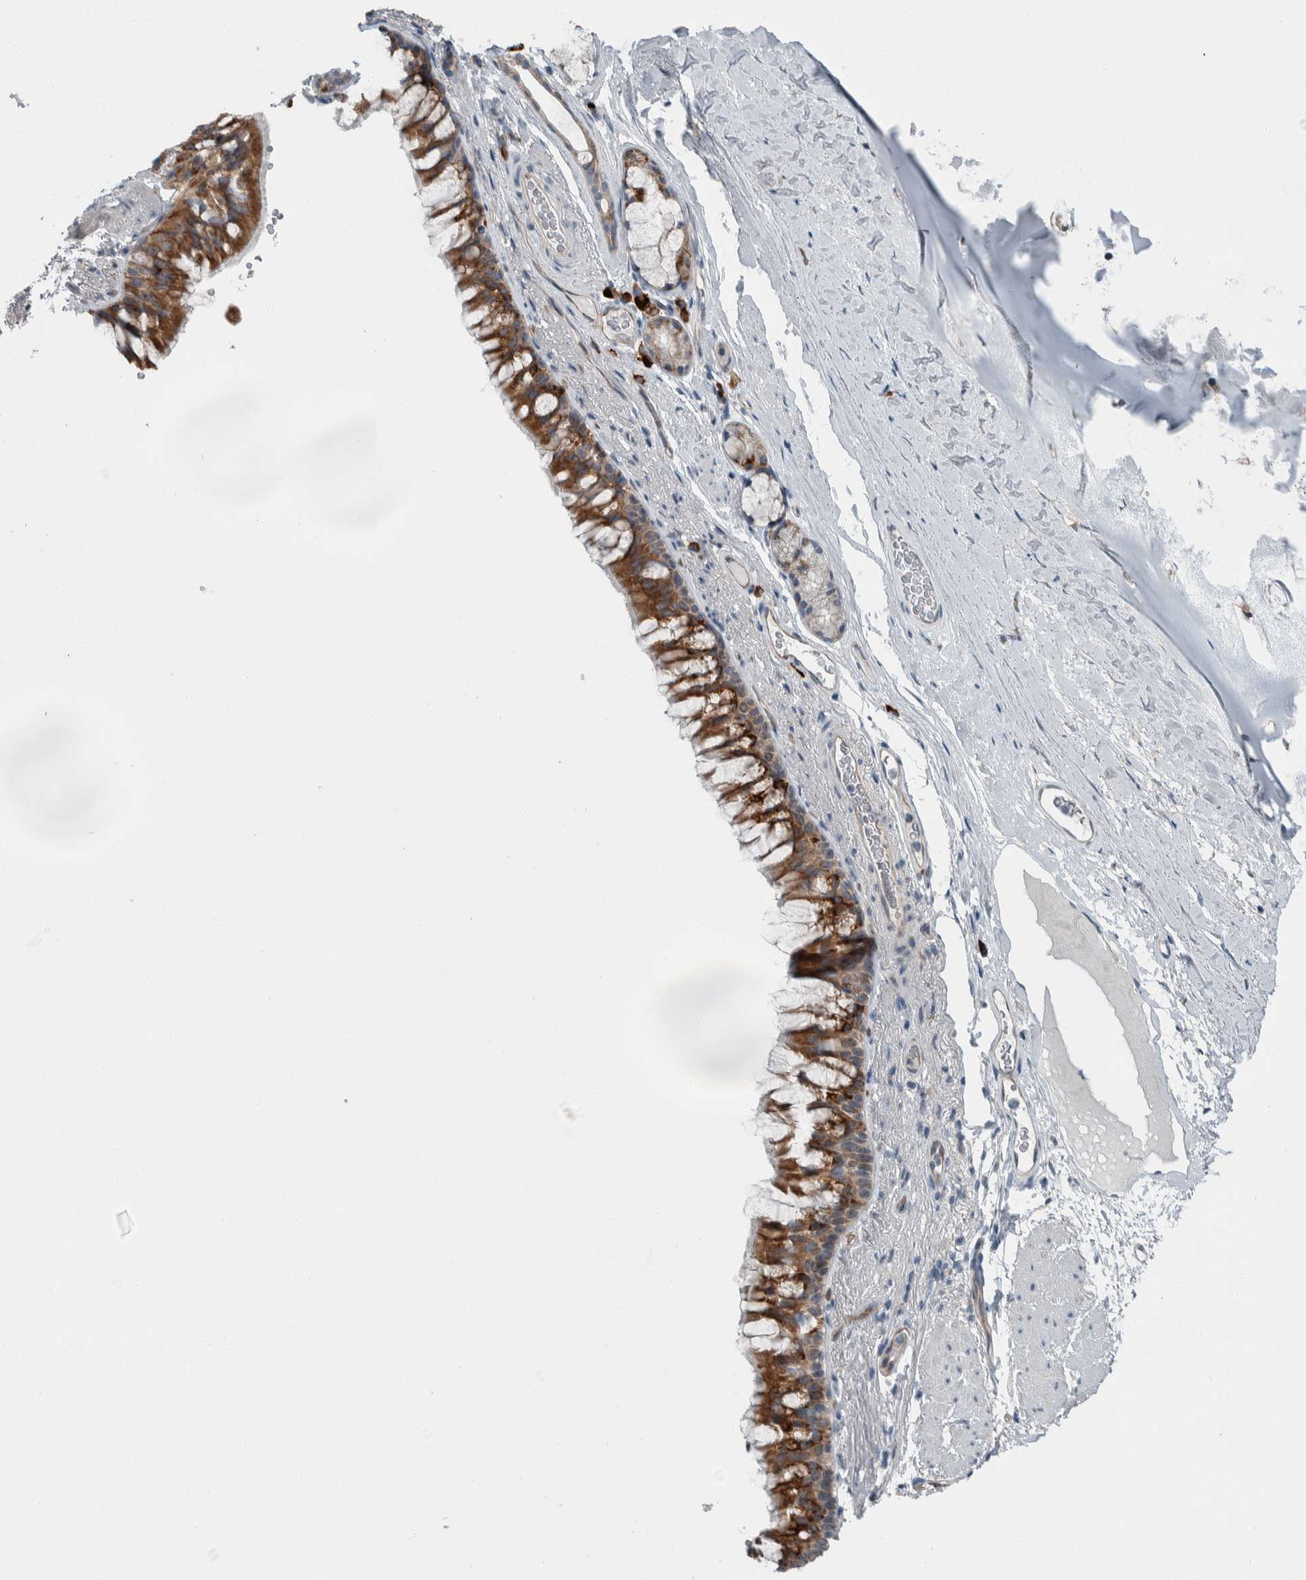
{"staining": {"intensity": "strong", "quantity": ">75%", "location": "cytoplasmic/membranous"}, "tissue": "bronchus", "cell_type": "Respiratory epithelial cells", "image_type": "normal", "snomed": [{"axis": "morphology", "description": "Normal tissue, NOS"}, {"axis": "topography", "description": "Cartilage tissue"}, {"axis": "topography", "description": "Bronchus"}], "caption": "Protein staining of benign bronchus reveals strong cytoplasmic/membranous staining in approximately >75% of respiratory epithelial cells.", "gene": "USP25", "patient": {"sex": "female", "age": 53}}